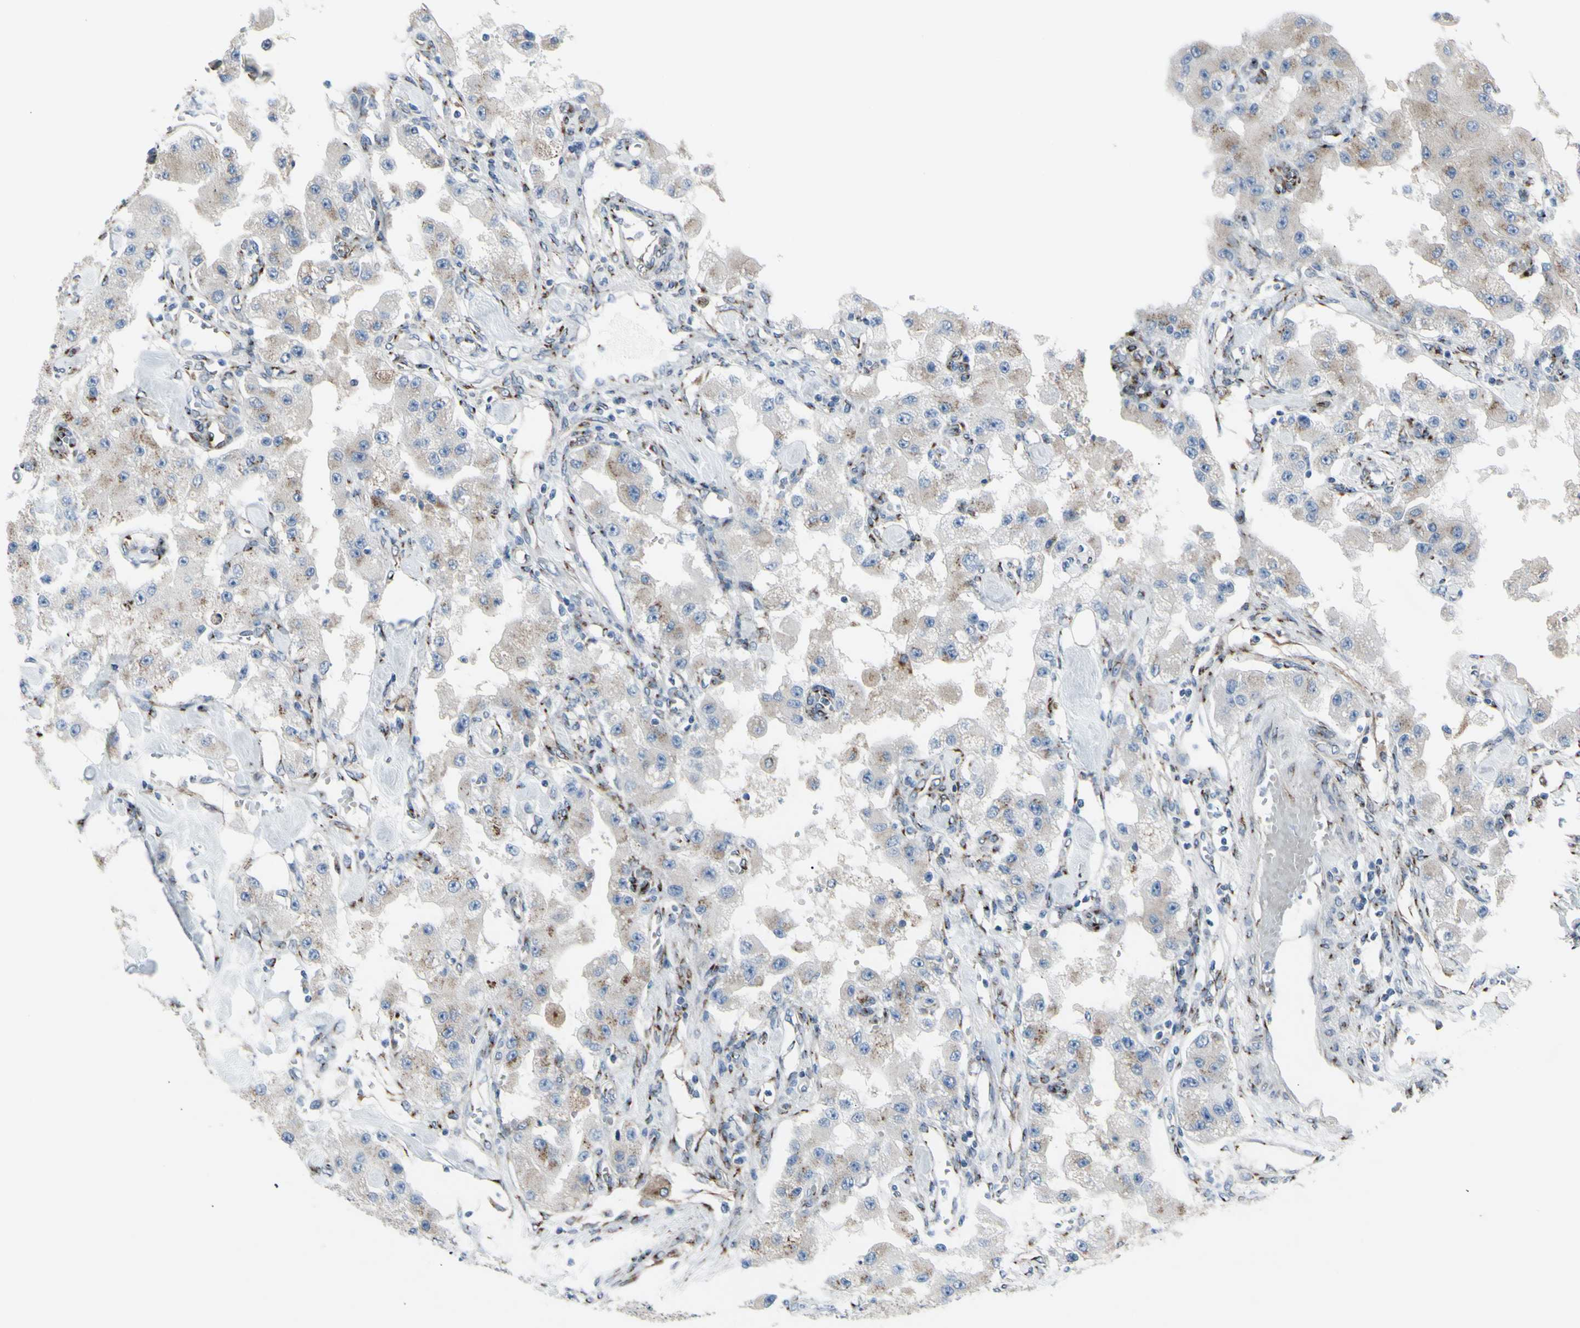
{"staining": {"intensity": "weak", "quantity": "25%-75%", "location": "cytoplasmic/membranous"}, "tissue": "carcinoid", "cell_type": "Tumor cells", "image_type": "cancer", "snomed": [{"axis": "morphology", "description": "Carcinoid, malignant, NOS"}, {"axis": "topography", "description": "Pancreas"}], "caption": "Human carcinoid stained with a brown dye exhibits weak cytoplasmic/membranous positive positivity in approximately 25%-75% of tumor cells.", "gene": "GLG1", "patient": {"sex": "male", "age": 41}}